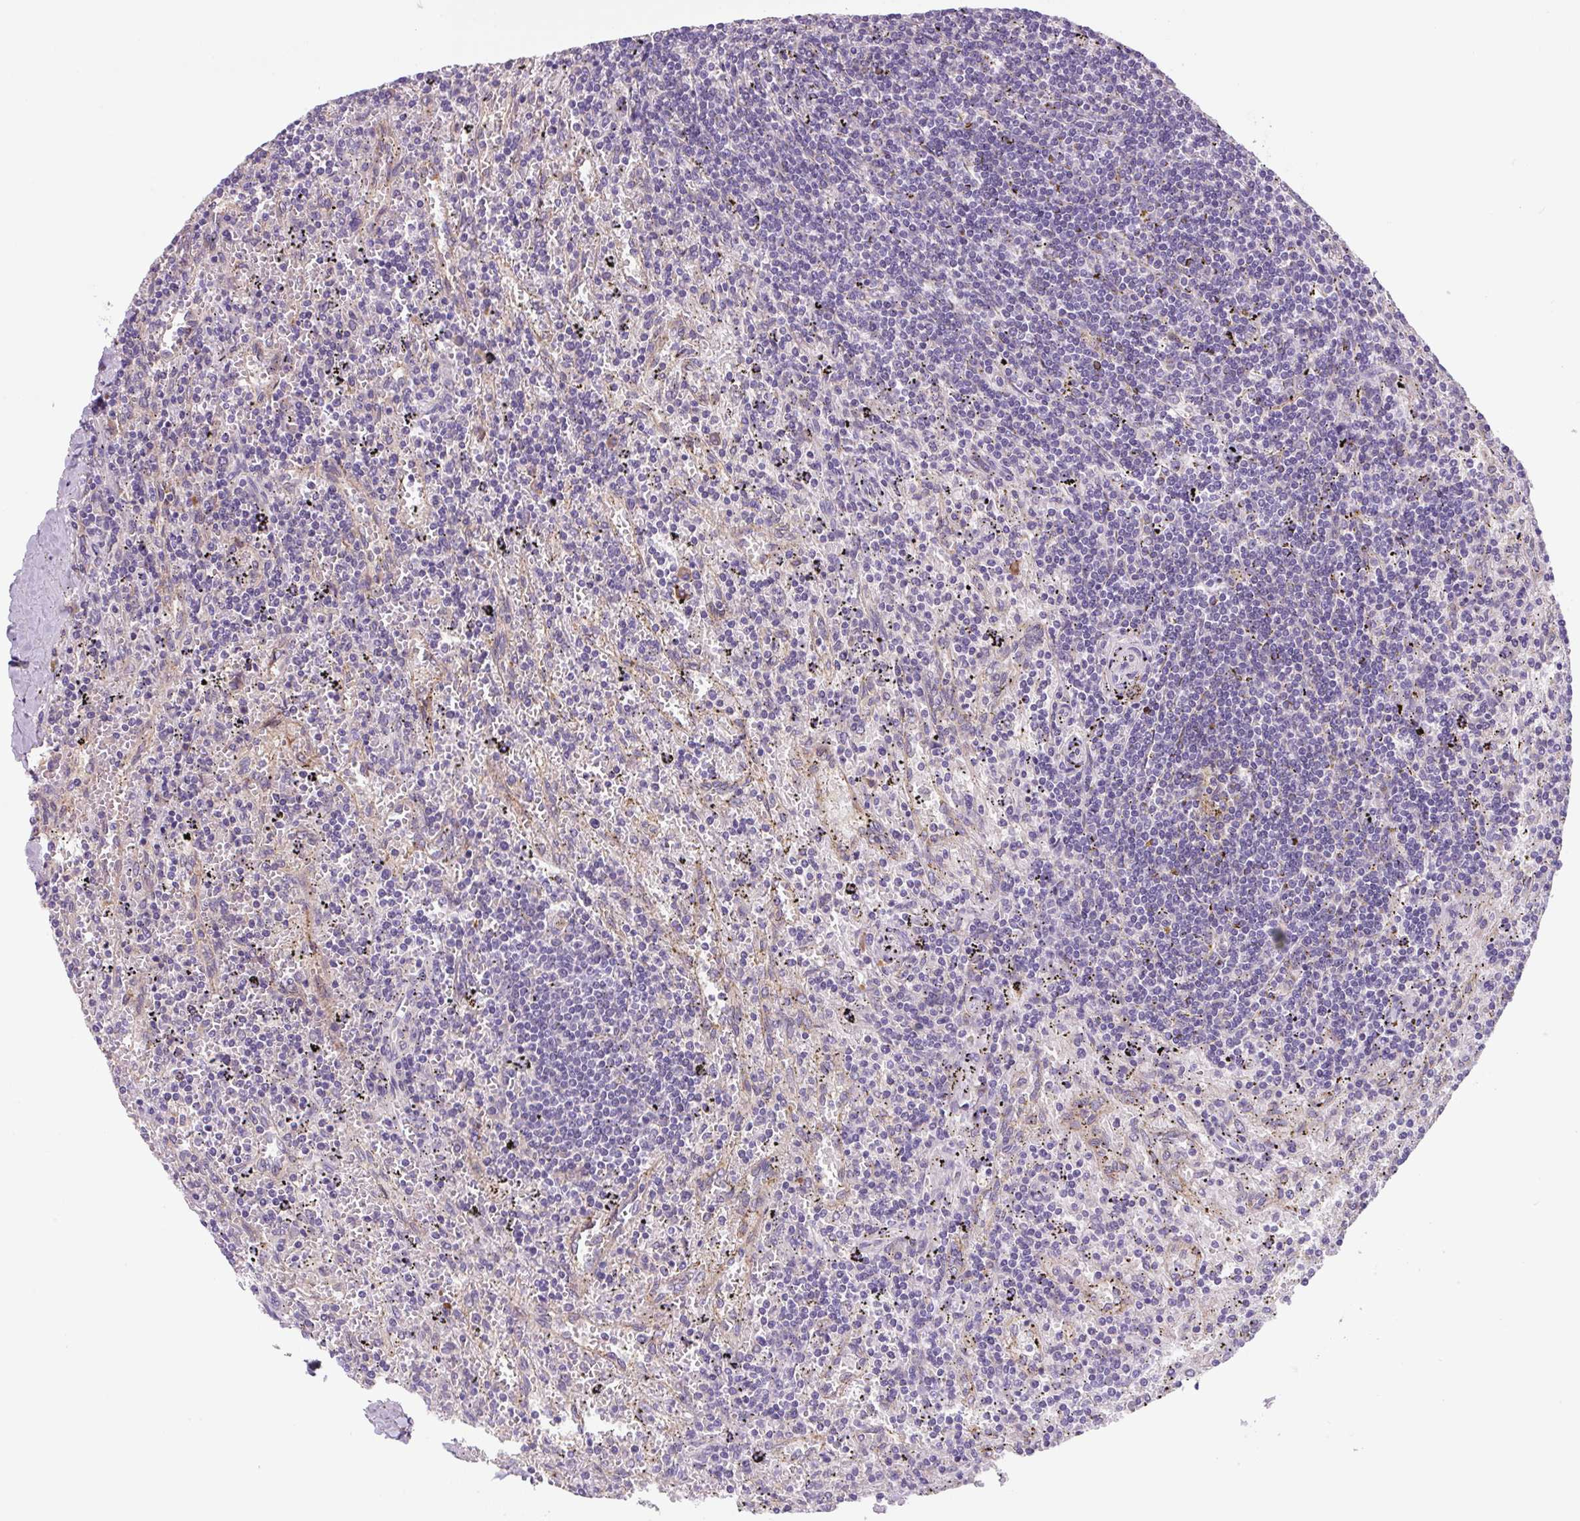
{"staining": {"intensity": "negative", "quantity": "none", "location": "none"}, "tissue": "lymphoma", "cell_type": "Tumor cells", "image_type": "cancer", "snomed": [{"axis": "morphology", "description": "Malignant lymphoma, non-Hodgkin's type, Low grade"}, {"axis": "topography", "description": "Spleen"}], "caption": "Protein analysis of low-grade malignant lymphoma, non-Hodgkin's type displays no significant staining in tumor cells.", "gene": "FZD5", "patient": {"sex": "male", "age": 76}}